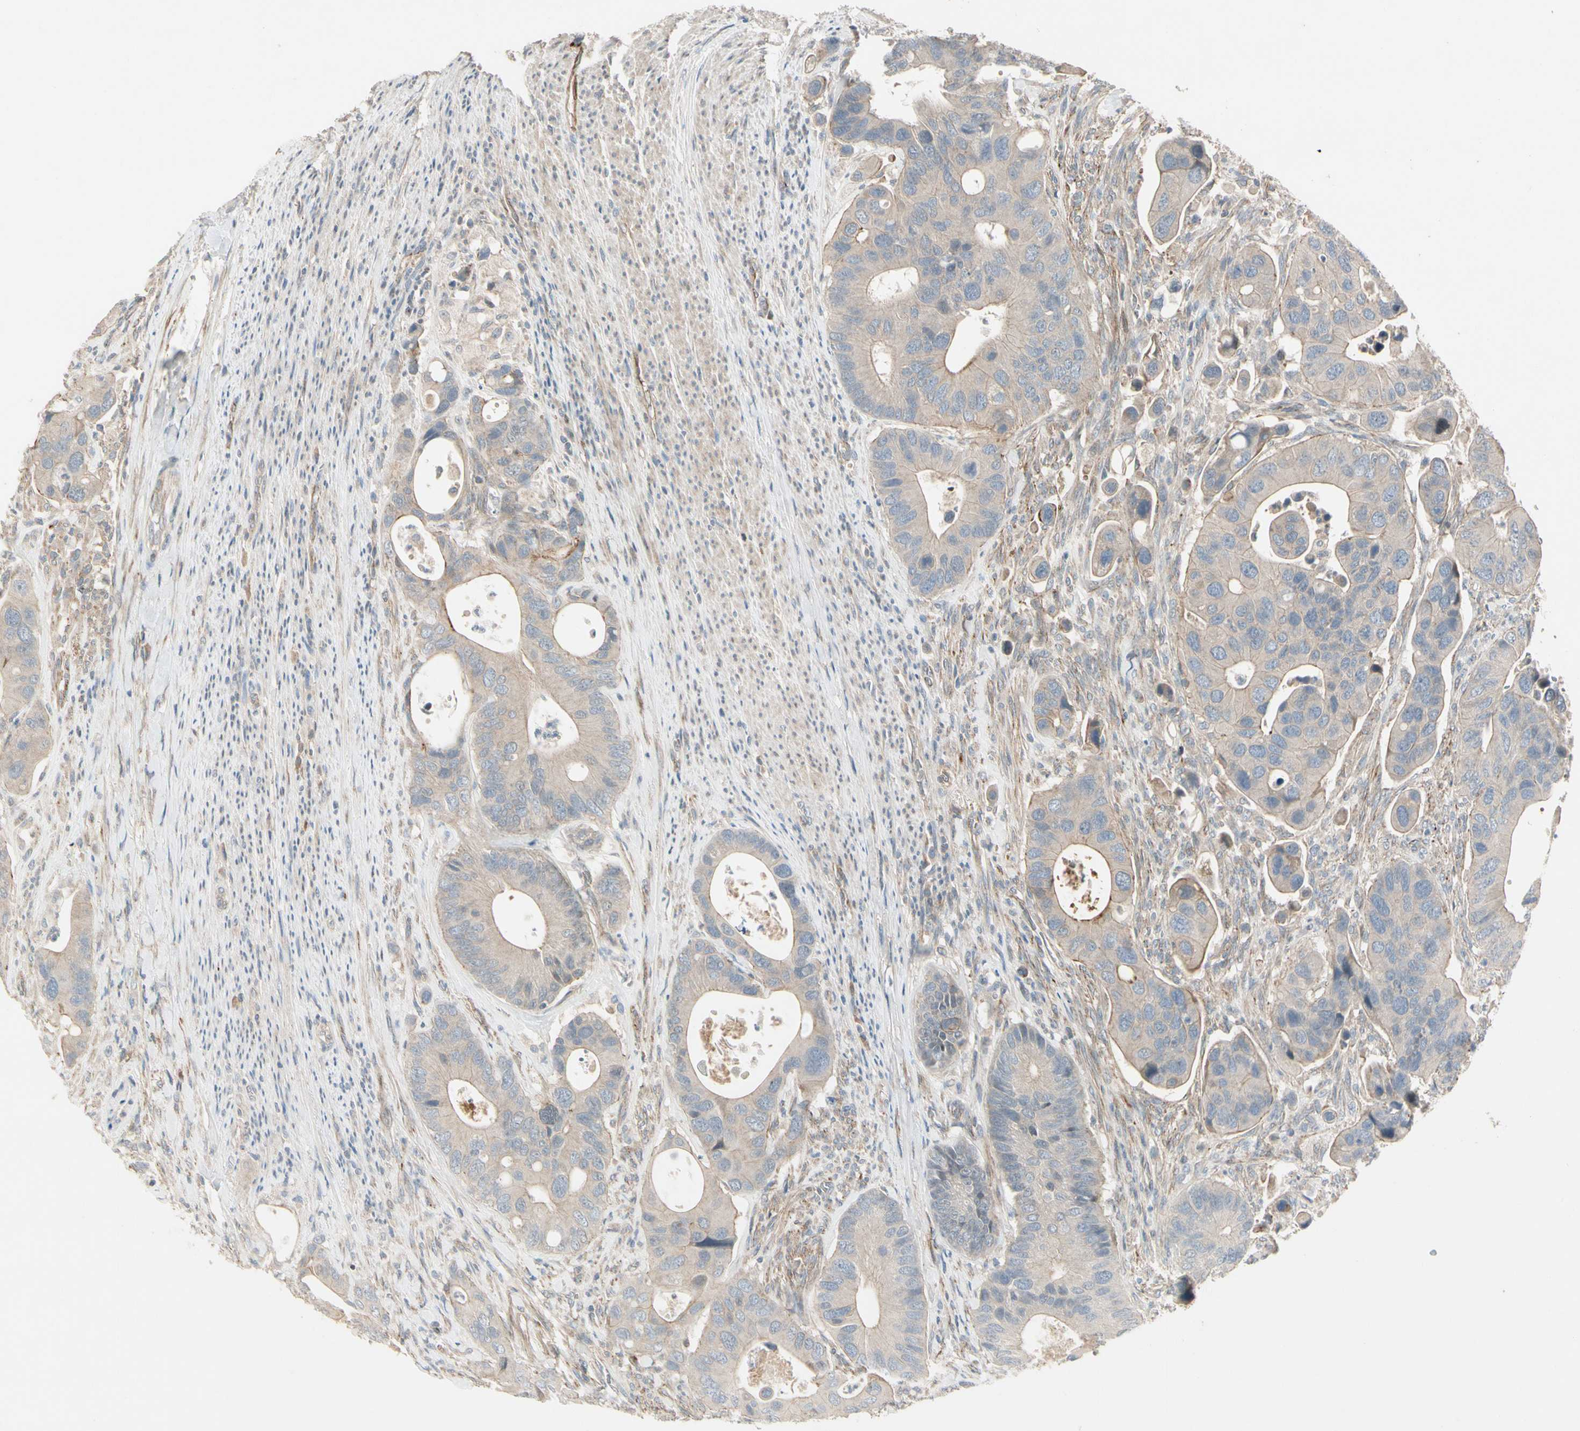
{"staining": {"intensity": "weak", "quantity": "25%-75%", "location": "cytoplasmic/membranous"}, "tissue": "colorectal cancer", "cell_type": "Tumor cells", "image_type": "cancer", "snomed": [{"axis": "morphology", "description": "Adenocarcinoma, NOS"}, {"axis": "topography", "description": "Rectum"}], "caption": "This micrograph shows colorectal cancer (adenocarcinoma) stained with immunohistochemistry (IHC) to label a protein in brown. The cytoplasmic/membranous of tumor cells show weak positivity for the protein. Nuclei are counter-stained blue.", "gene": "PPP3CB", "patient": {"sex": "female", "age": 57}}